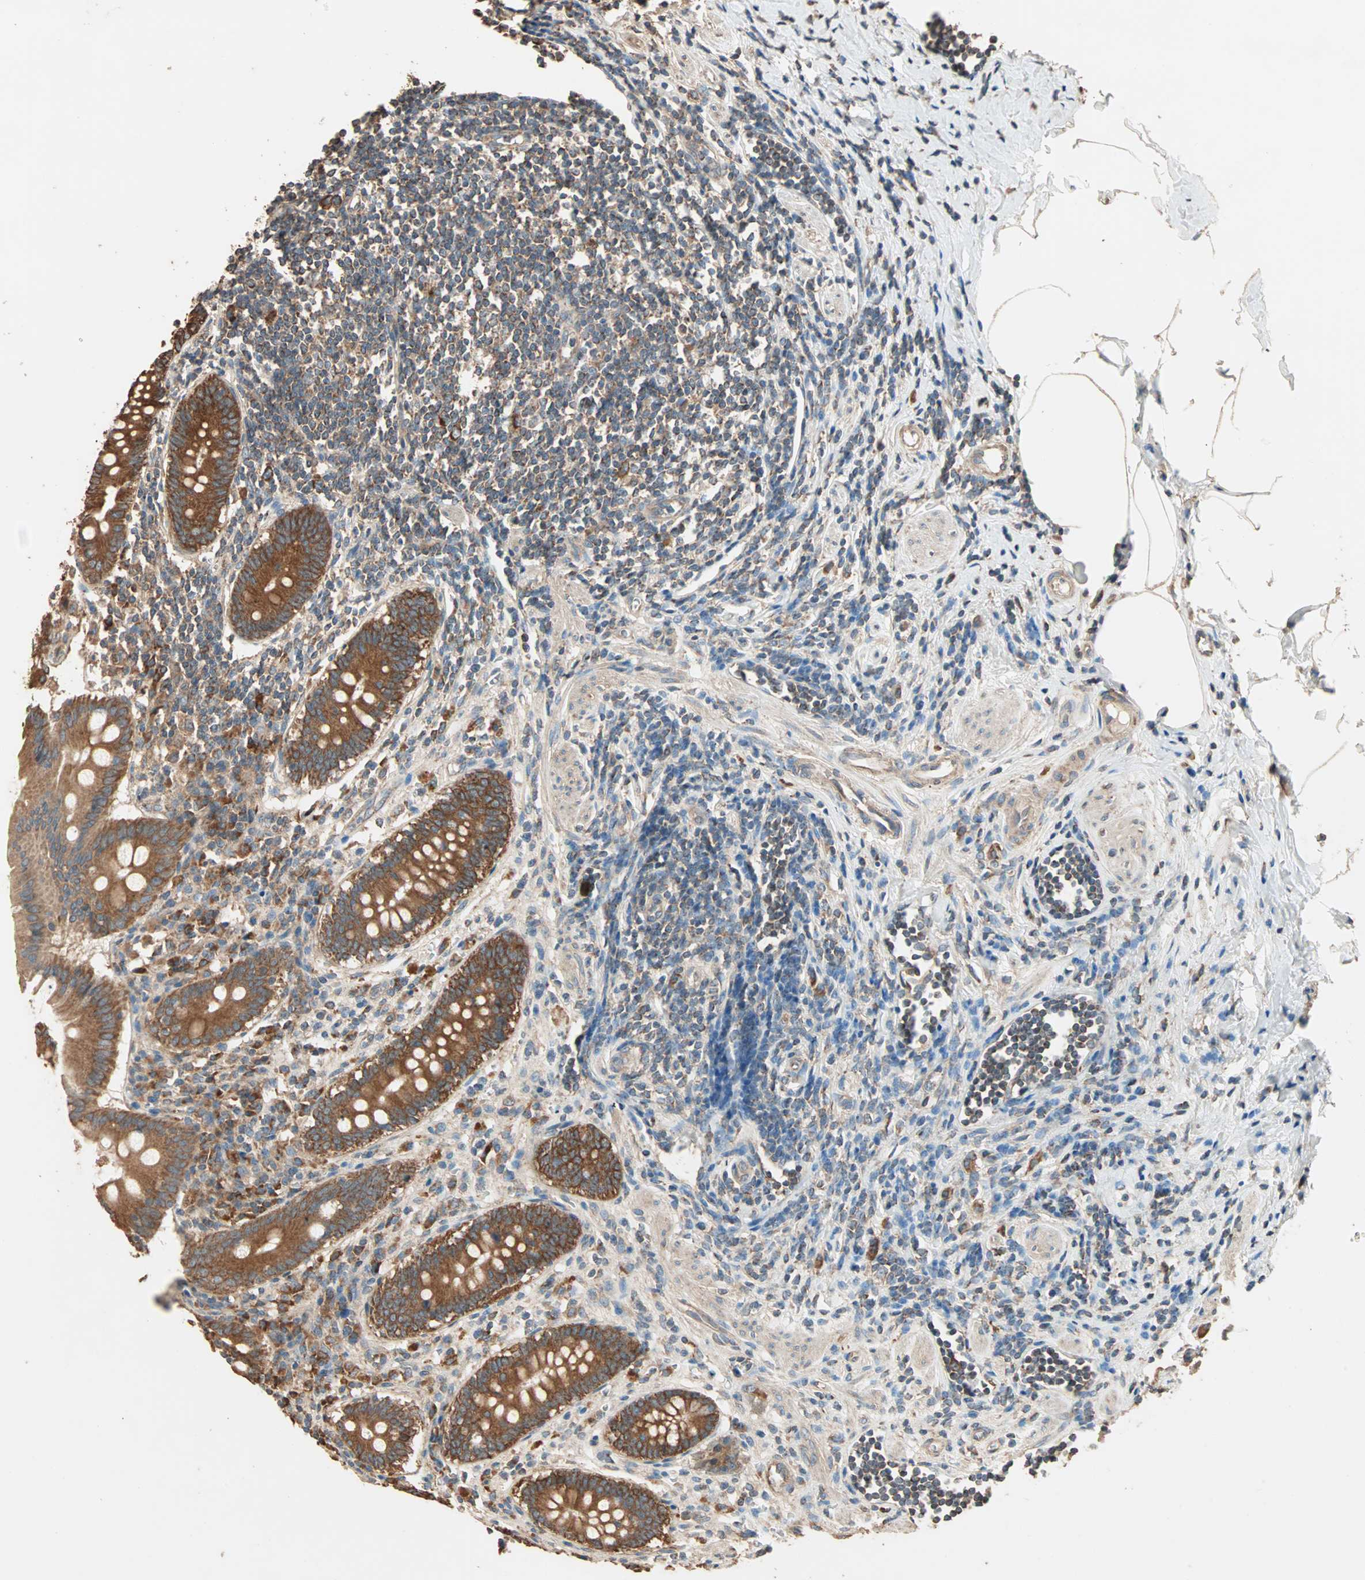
{"staining": {"intensity": "strong", "quantity": ">75%", "location": "cytoplasmic/membranous"}, "tissue": "appendix", "cell_type": "Glandular cells", "image_type": "normal", "snomed": [{"axis": "morphology", "description": "Normal tissue, NOS"}, {"axis": "topography", "description": "Appendix"}], "caption": "Immunohistochemistry micrograph of benign human appendix stained for a protein (brown), which displays high levels of strong cytoplasmic/membranous expression in approximately >75% of glandular cells.", "gene": "EIF4G2", "patient": {"sex": "female", "age": 50}}